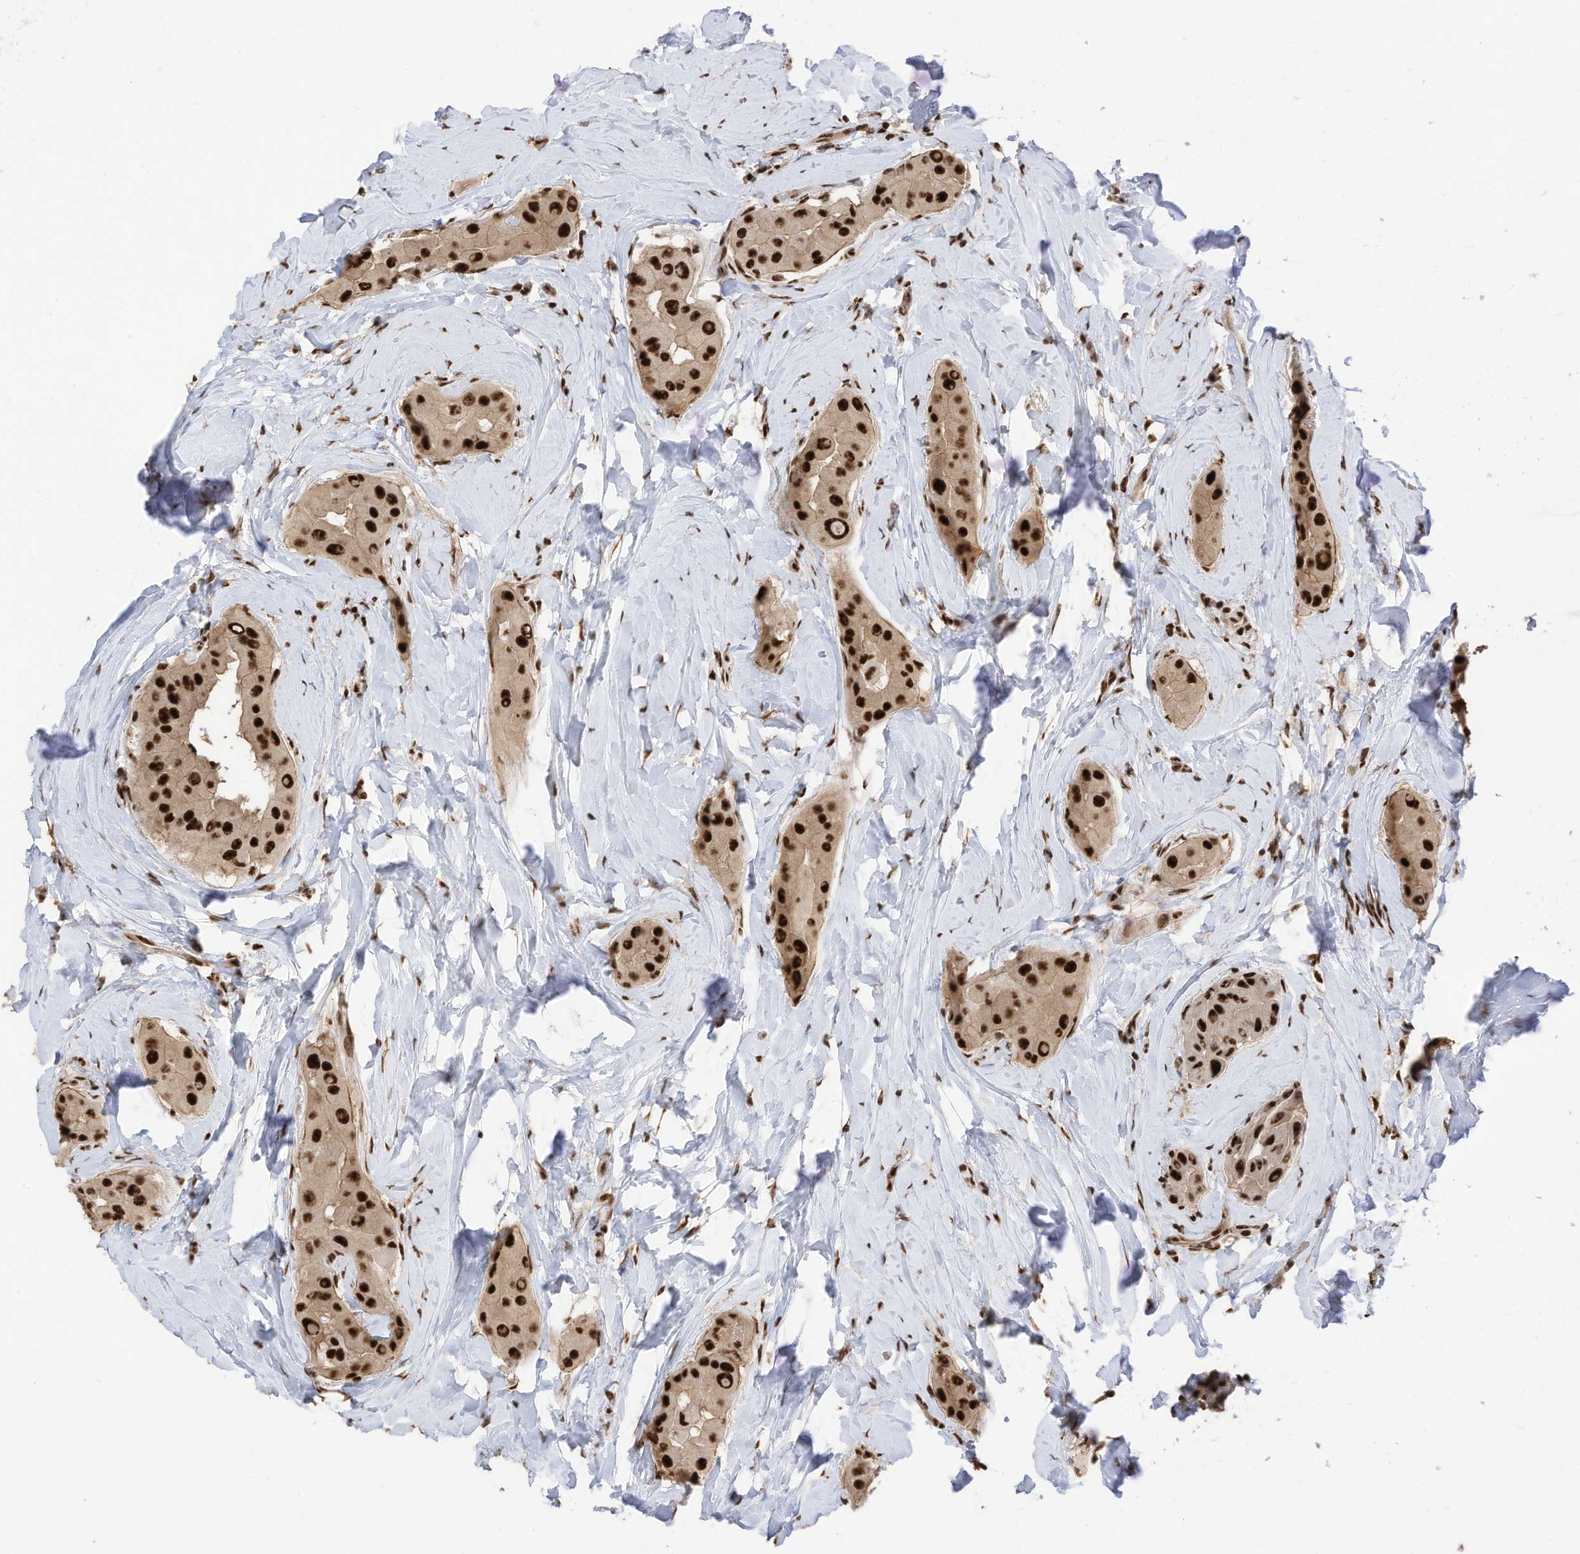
{"staining": {"intensity": "strong", "quantity": ">75%", "location": "nuclear"}, "tissue": "thyroid cancer", "cell_type": "Tumor cells", "image_type": "cancer", "snomed": [{"axis": "morphology", "description": "Papillary adenocarcinoma, NOS"}, {"axis": "topography", "description": "Thyroid gland"}], "caption": "DAB (3,3'-diaminobenzidine) immunohistochemical staining of human papillary adenocarcinoma (thyroid) exhibits strong nuclear protein positivity in about >75% of tumor cells. (DAB (3,3'-diaminobenzidine) IHC with brightfield microscopy, high magnification).", "gene": "SF3A3", "patient": {"sex": "male", "age": 33}}